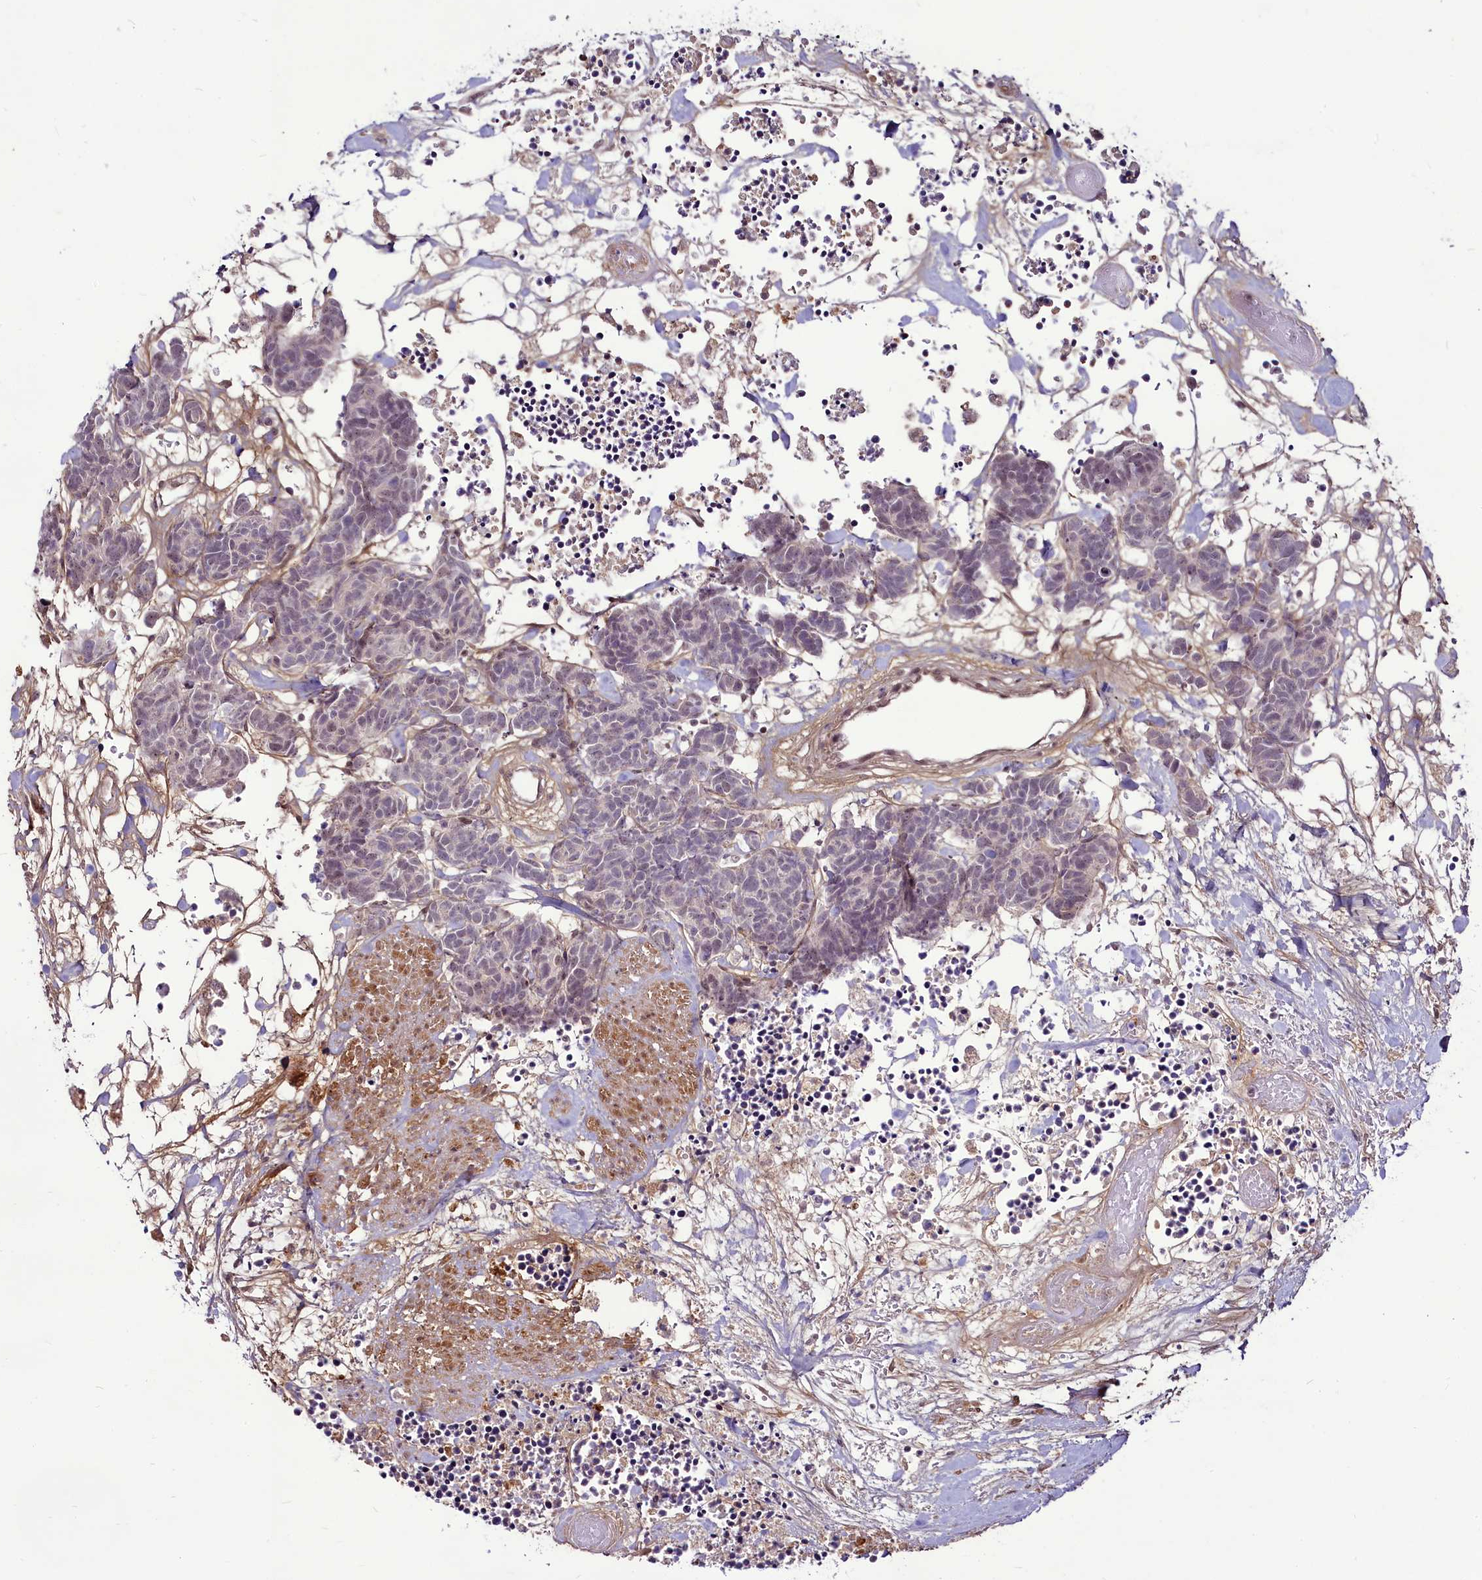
{"staining": {"intensity": "weak", "quantity": "<25%", "location": "nuclear"}, "tissue": "carcinoid", "cell_type": "Tumor cells", "image_type": "cancer", "snomed": [{"axis": "morphology", "description": "Carcinoma, NOS"}, {"axis": "morphology", "description": "Carcinoid, malignant, NOS"}, {"axis": "topography", "description": "Urinary bladder"}], "caption": "Histopathology image shows no protein staining in tumor cells of carcinoid tissue. (Stains: DAB (3,3'-diaminobenzidine) immunohistochemistry with hematoxylin counter stain, Microscopy: brightfield microscopy at high magnification).", "gene": "RSBN1", "patient": {"sex": "male", "age": 57}}